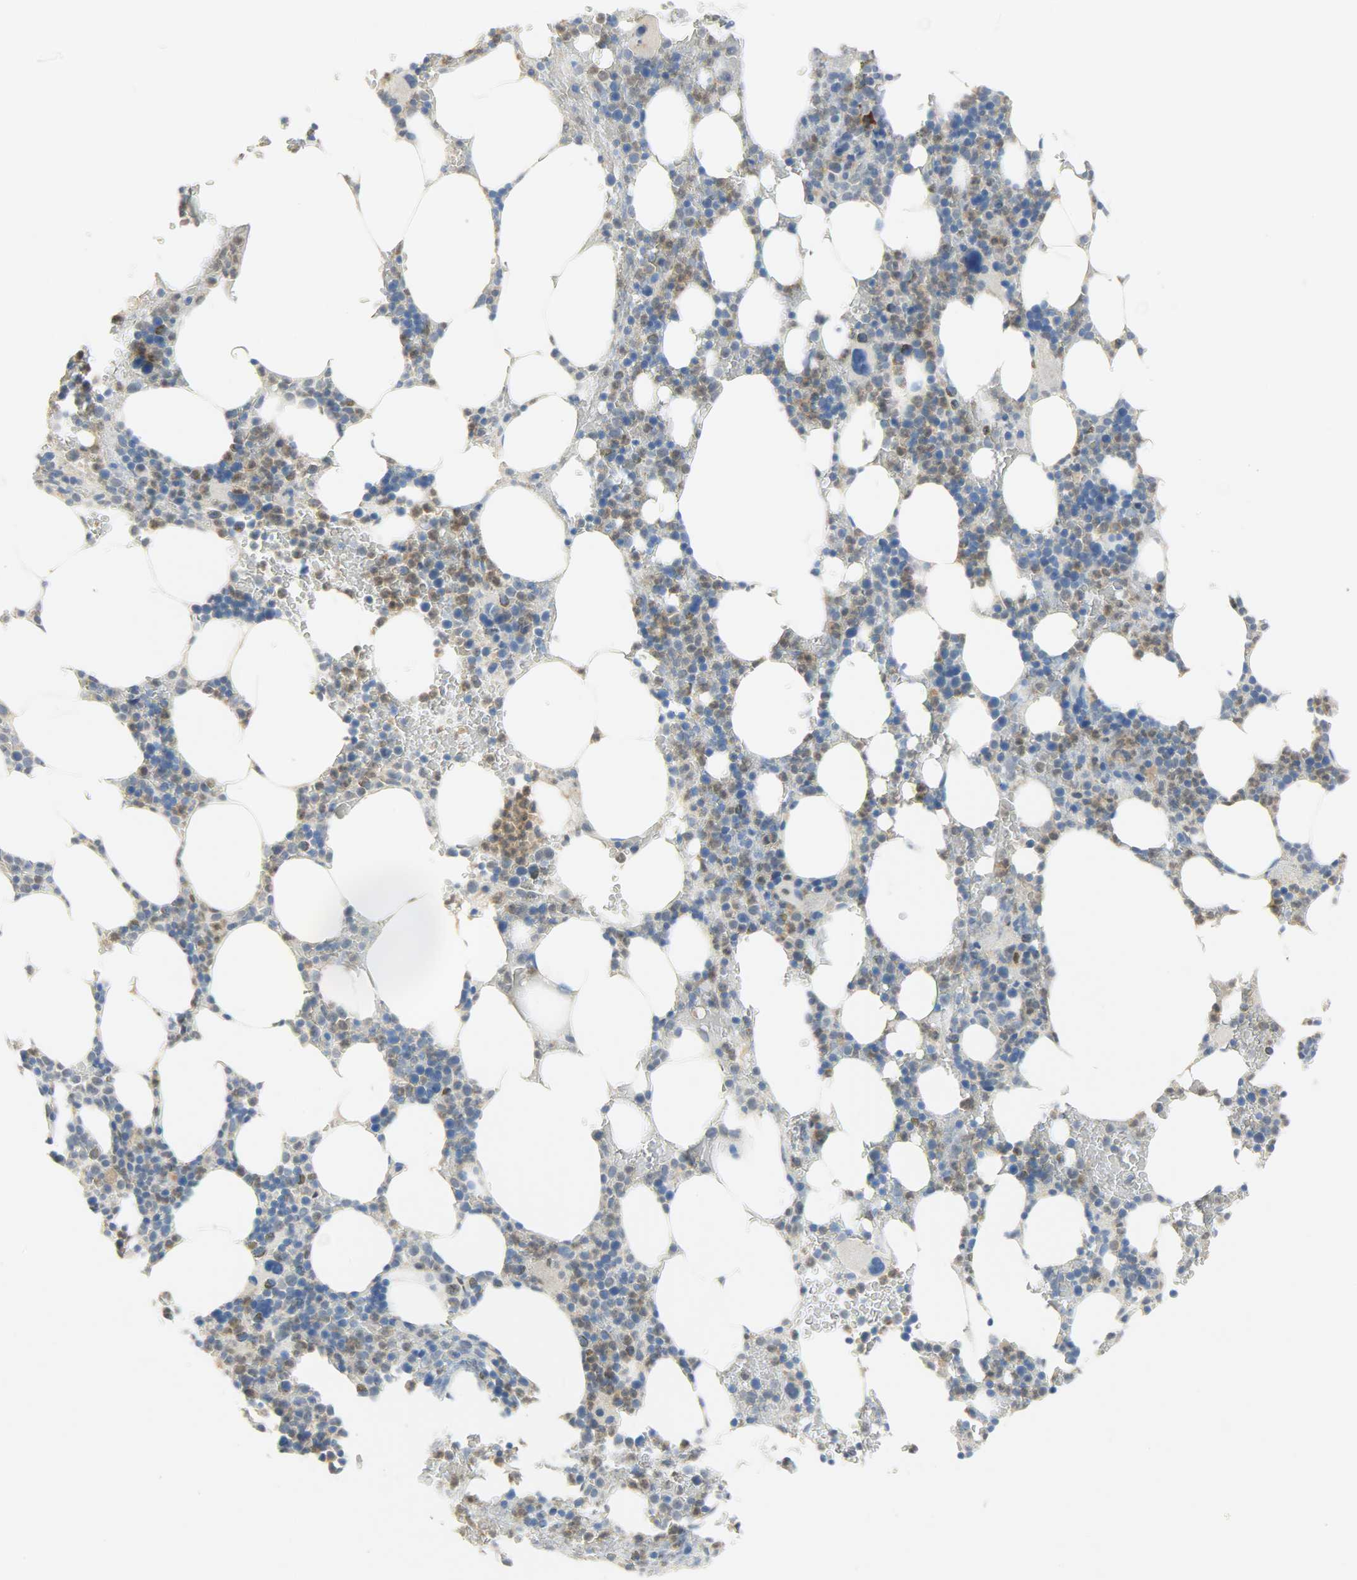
{"staining": {"intensity": "moderate", "quantity": "25%-75%", "location": "cytoplasmic/membranous"}, "tissue": "bone marrow", "cell_type": "Hematopoietic cells", "image_type": "normal", "snomed": [{"axis": "morphology", "description": "Normal tissue, NOS"}, {"axis": "topography", "description": "Bone marrow"}], "caption": "Hematopoietic cells display medium levels of moderate cytoplasmic/membranous staining in about 25%-75% of cells in normal bone marrow.", "gene": "FKBP1A", "patient": {"sex": "female", "age": 66}}